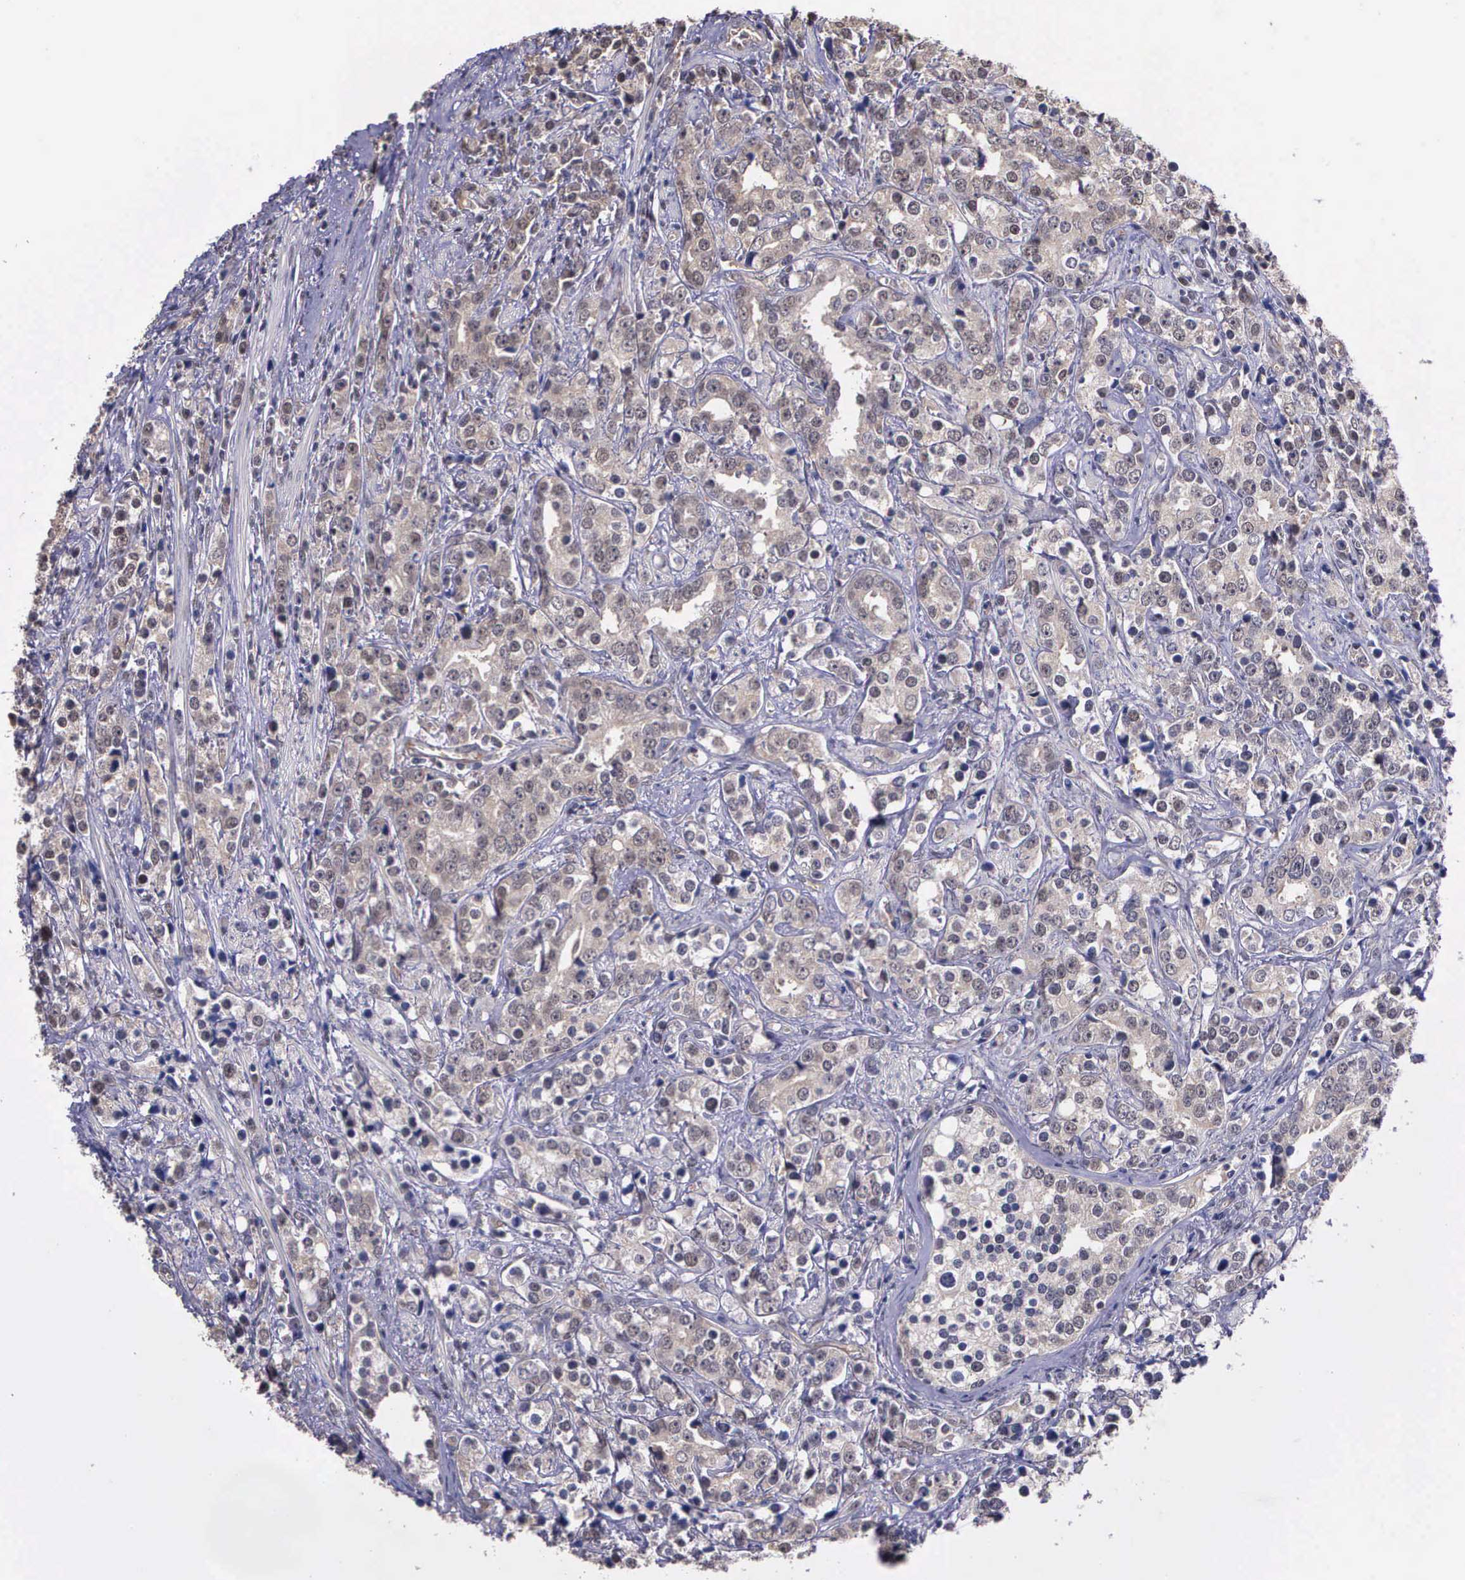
{"staining": {"intensity": "weak", "quantity": "25%-75%", "location": "cytoplasmic/membranous"}, "tissue": "prostate cancer", "cell_type": "Tumor cells", "image_type": "cancer", "snomed": [{"axis": "morphology", "description": "Adenocarcinoma, High grade"}, {"axis": "topography", "description": "Prostate"}], "caption": "IHC image of human prostate high-grade adenocarcinoma stained for a protein (brown), which shows low levels of weak cytoplasmic/membranous staining in about 25%-75% of tumor cells.", "gene": "PSMC1", "patient": {"sex": "male", "age": 71}}